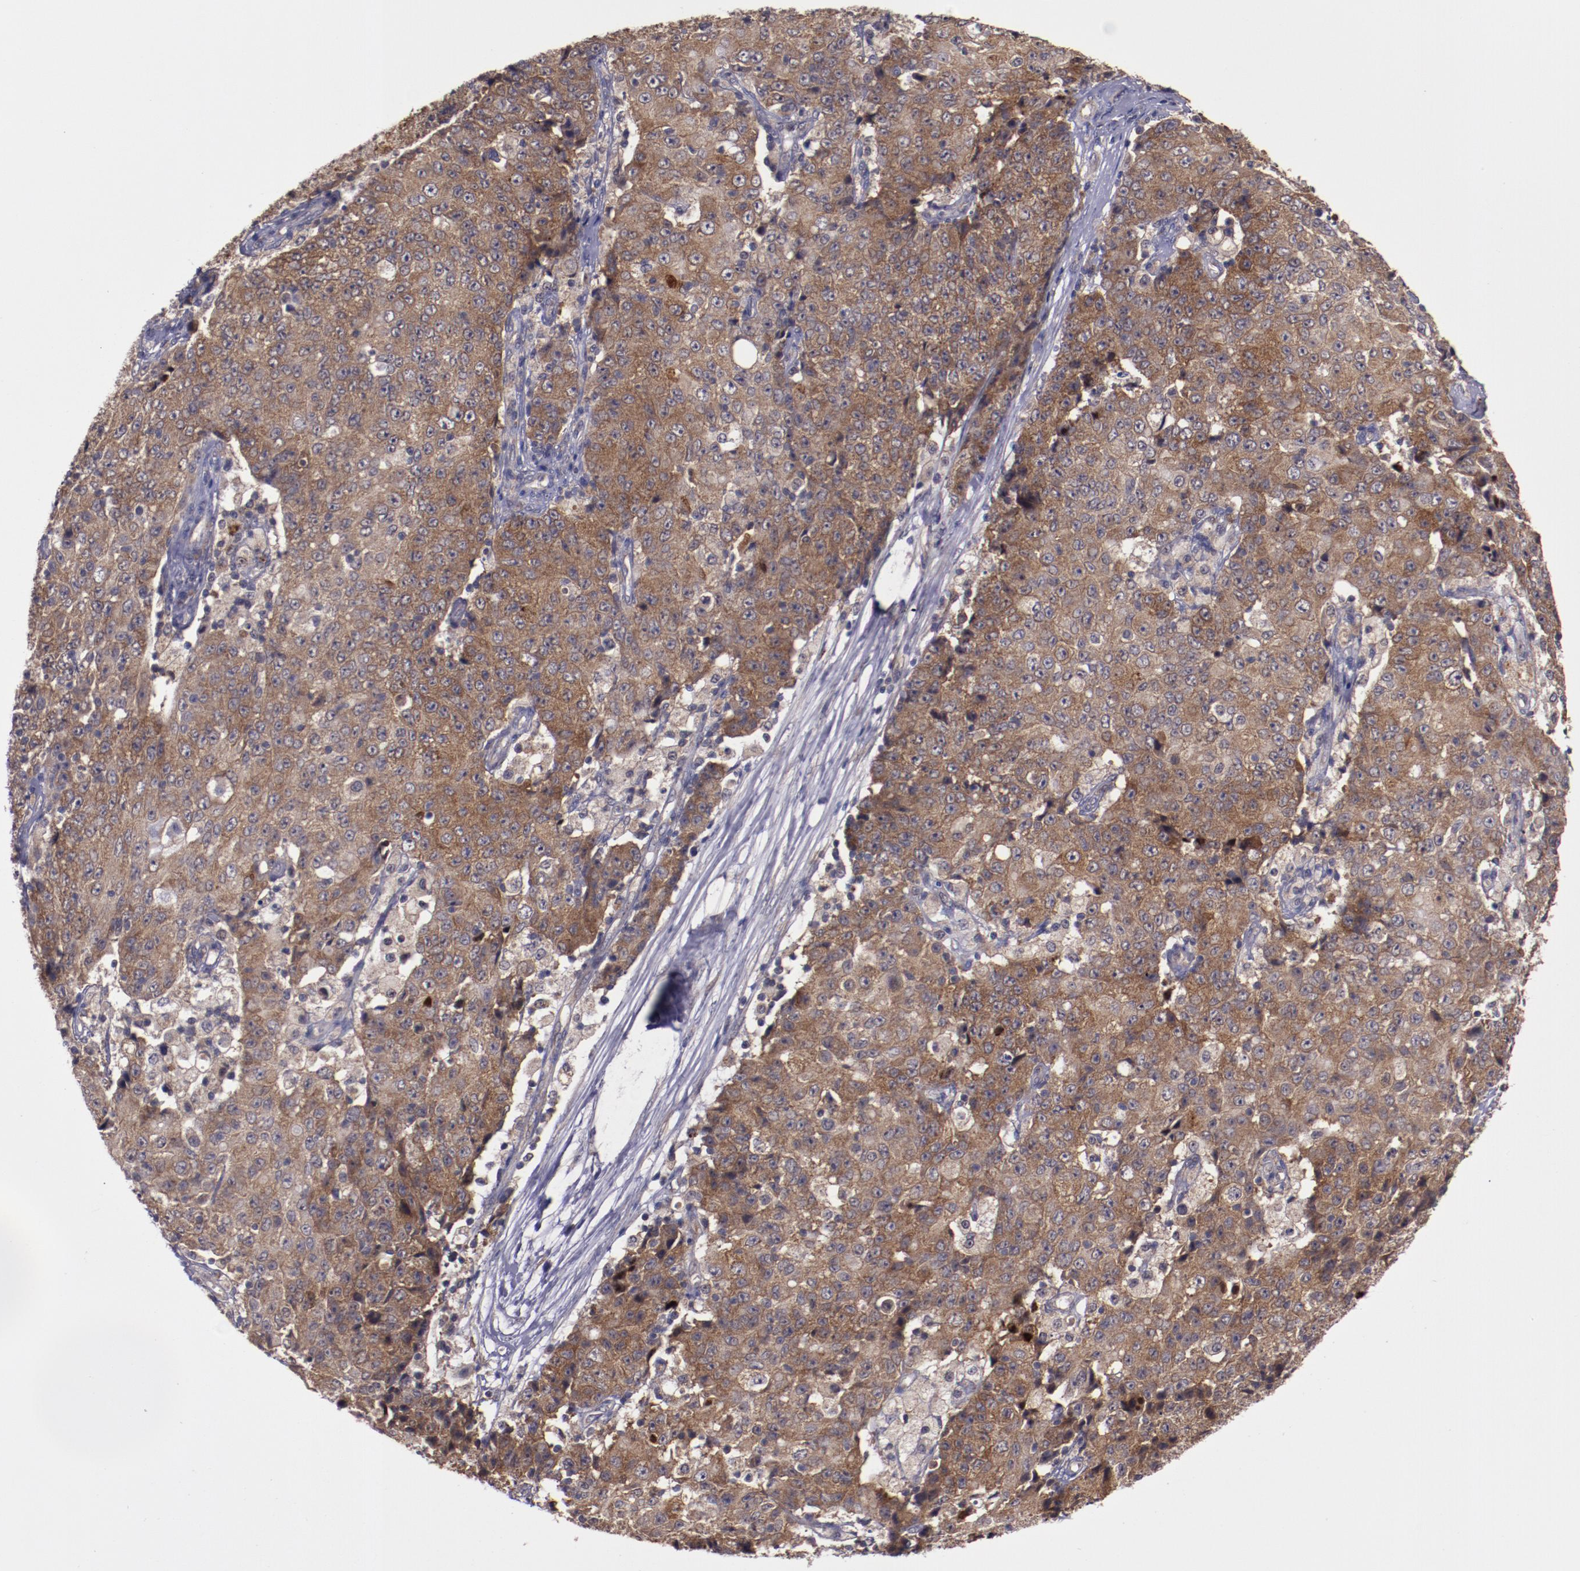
{"staining": {"intensity": "moderate", "quantity": ">75%", "location": "cytoplasmic/membranous"}, "tissue": "ovarian cancer", "cell_type": "Tumor cells", "image_type": "cancer", "snomed": [{"axis": "morphology", "description": "Carcinoma, endometroid"}, {"axis": "topography", "description": "Ovary"}], "caption": "The micrograph displays immunohistochemical staining of ovarian endometroid carcinoma. There is moderate cytoplasmic/membranous positivity is appreciated in about >75% of tumor cells.", "gene": "FTSJ1", "patient": {"sex": "female", "age": 42}}